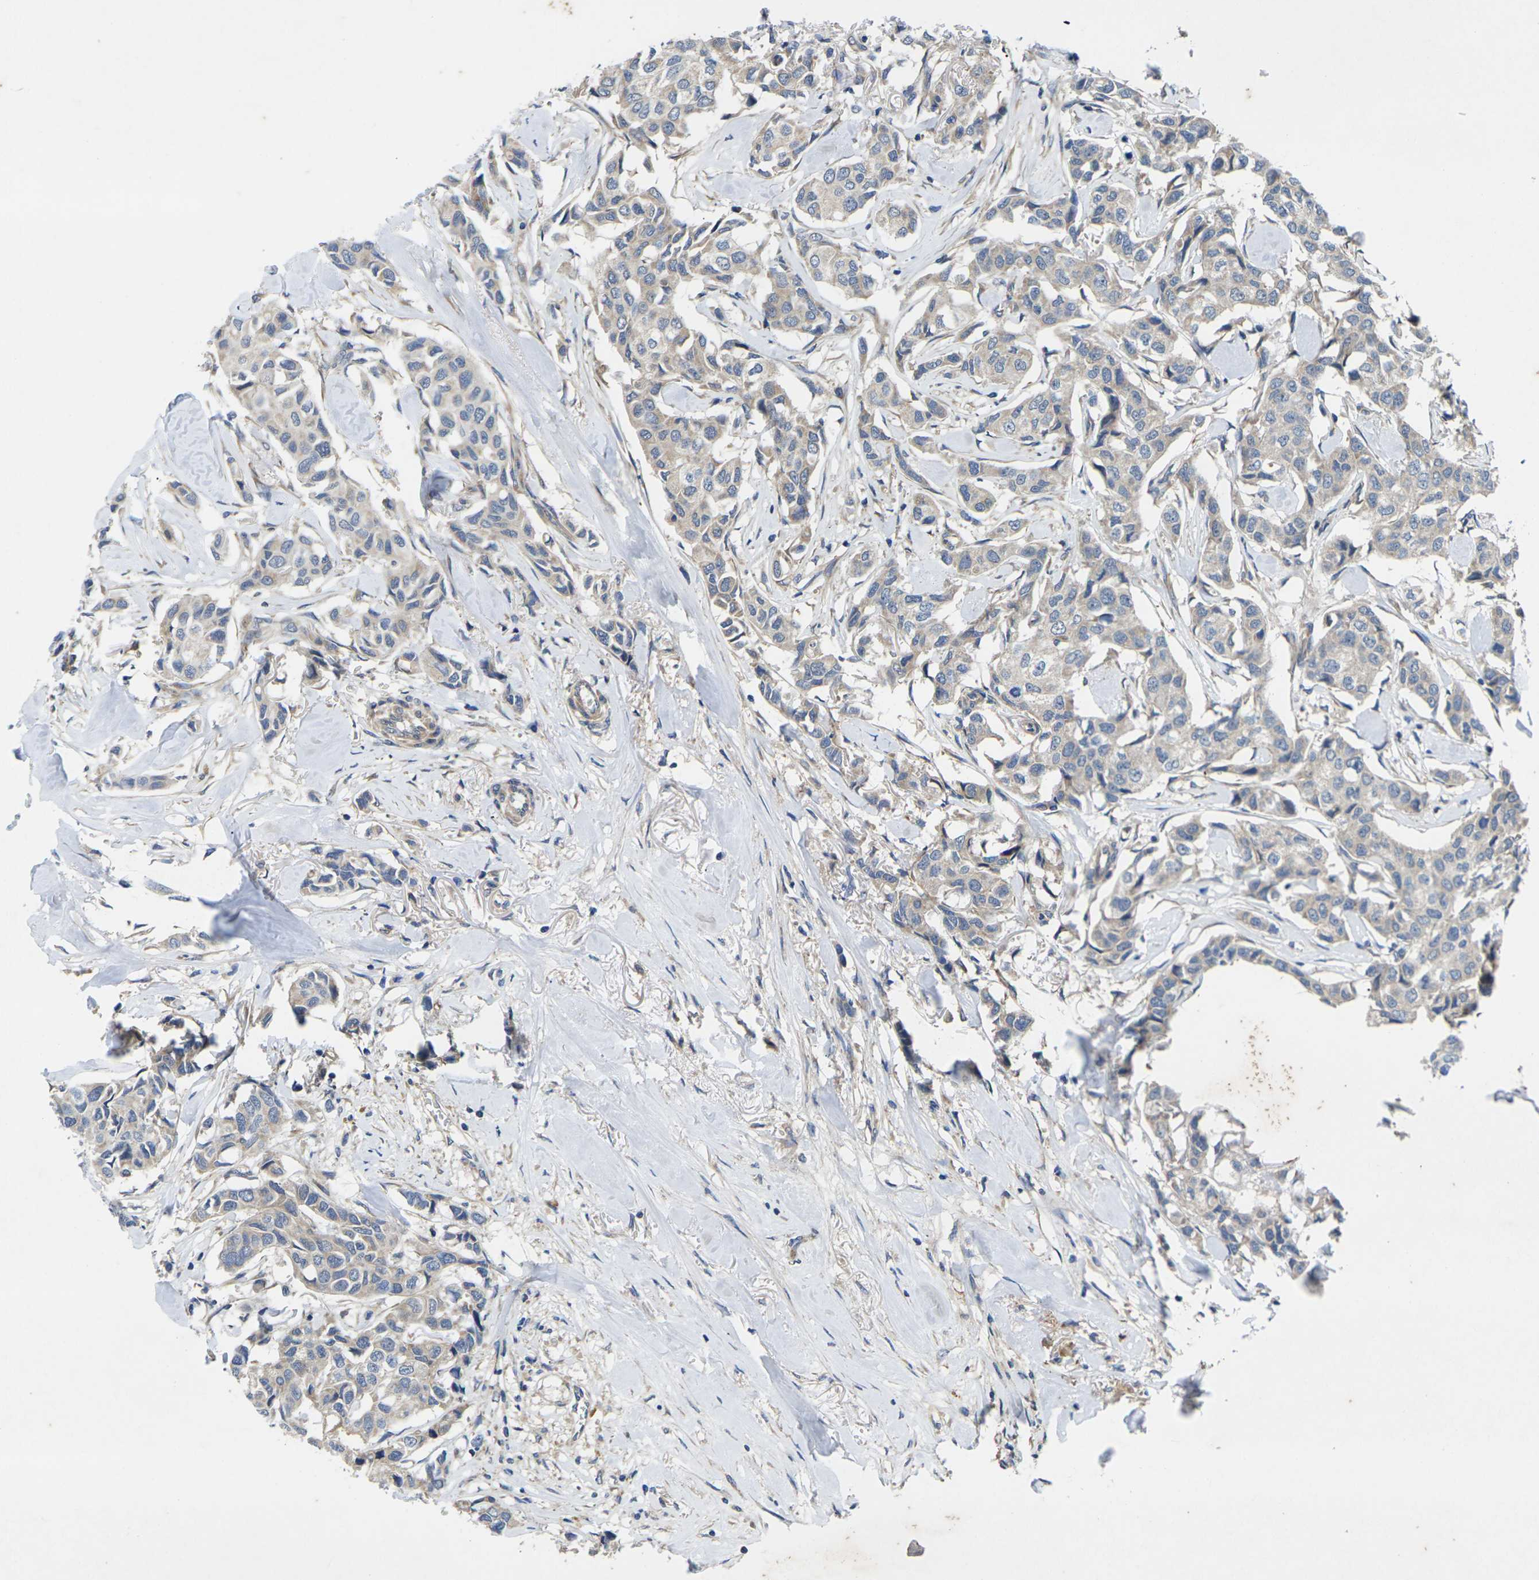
{"staining": {"intensity": "weak", "quantity": "25%-75%", "location": "cytoplasmic/membranous"}, "tissue": "breast cancer", "cell_type": "Tumor cells", "image_type": "cancer", "snomed": [{"axis": "morphology", "description": "Duct carcinoma"}, {"axis": "topography", "description": "Breast"}], "caption": "Intraductal carcinoma (breast) stained with DAB IHC reveals low levels of weak cytoplasmic/membranous positivity in approximately 25%-75% of tumor cells.", "gene": "KIF1B", "patient": {"sex": "female", "age": 80}}